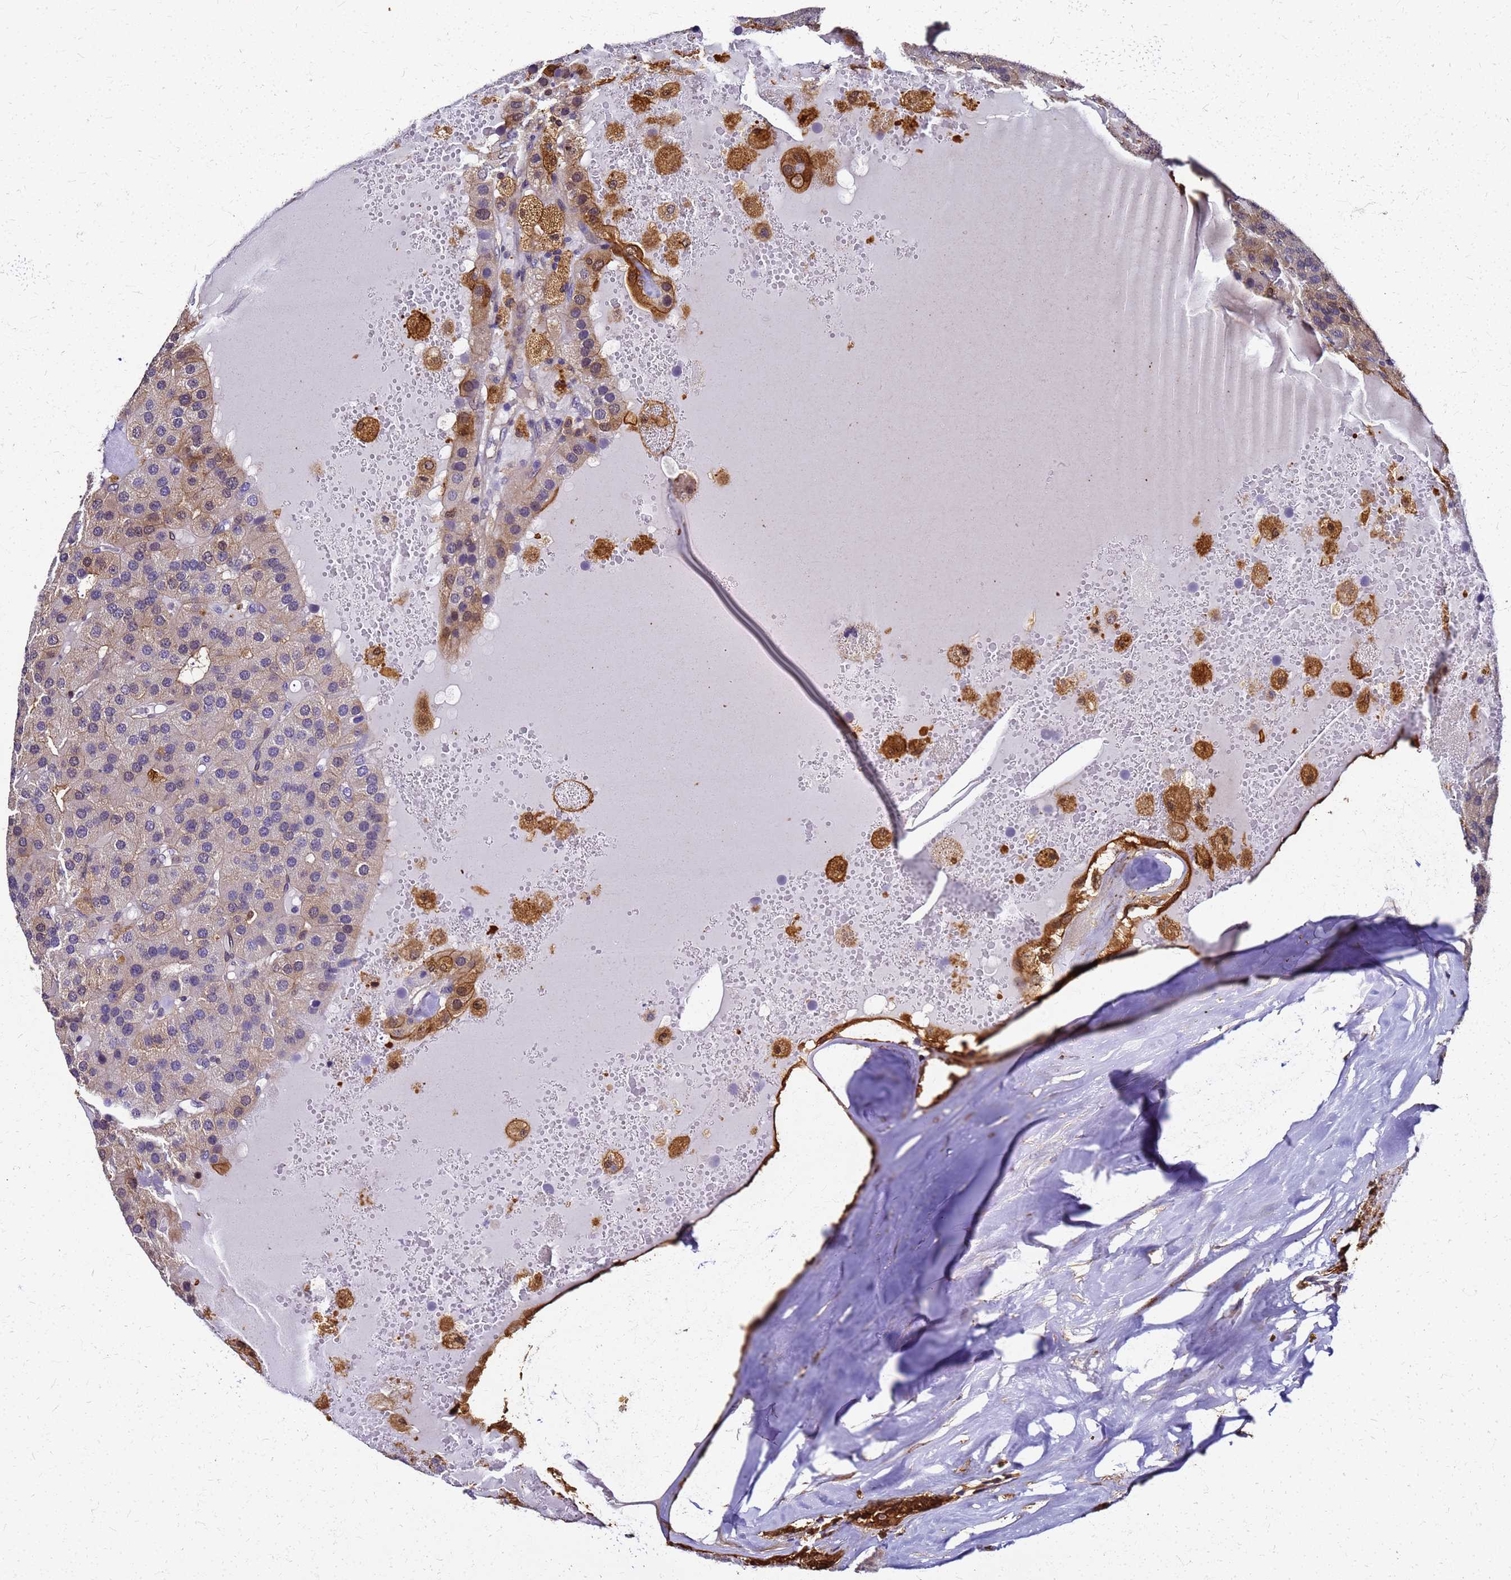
{"staining": {"intensity": "moderate", "quantity": "25%-75%", "location": "cytoplasmic/membranous"}, "tissue": "parathyroid gland", "cell_type": "Glandular cells", "image_type": "normal", "snomed": [{"axis": "morphology", "description": "Normal tissue, NOS"}, {"axis": "morphology", "description": "Adenoma, NOS"}, {"axis": "topography", "description": "Parathyroid gland"}], "caption": "A histopathology image of human parathyroid gland stained for a protein reveals moderate cytoplasmic/membranous brown staining in glandular cells. Ihc stains the protein in brown and the nuclei are stained blue.", "gene": "S100A11", "patient": {"sex": "female", "age": 86}}